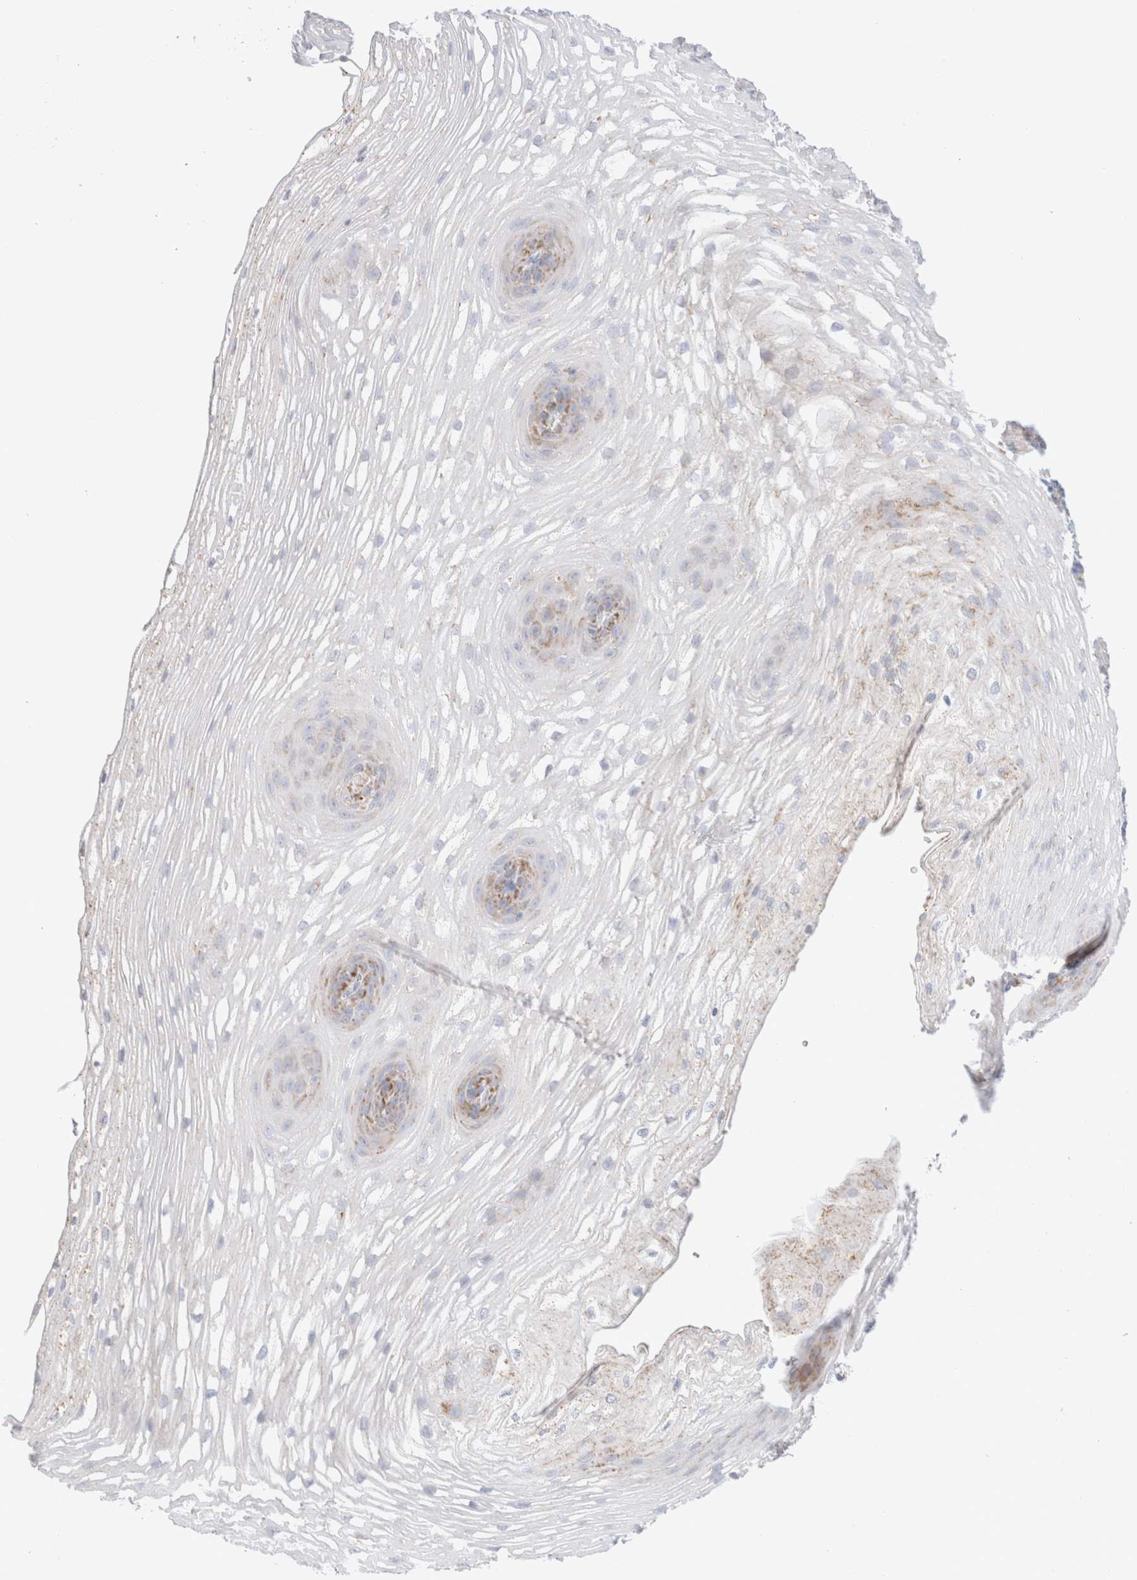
{"staining": {"intensity": "strong", "quantity": "25%-75%", "location": "cytoplasmic/membranous"}, "tissue": "esophagus", "cell_type": "Squamous epithelial cells", "image_type": "normal", "snomed": [{"axis": "morphology", "description": "Normal tissue, NOS"}, {"axis": "topography", "description": "Esophagus"}], "caption": "Immunohistochemistry of benign human esophagus displays high levels of strong cytoplasmic/membranous expression in approximately 25%-75% of squamous epithelial cells. The protein is stained brown, and the nuclei are stained in blue (DAB (3,3'-diaminobenzidine) IHC with brightfield microscopy, high magnification).", "gene": "ATP6V1C1", "patient": {"sex": "female", "age": 66}}